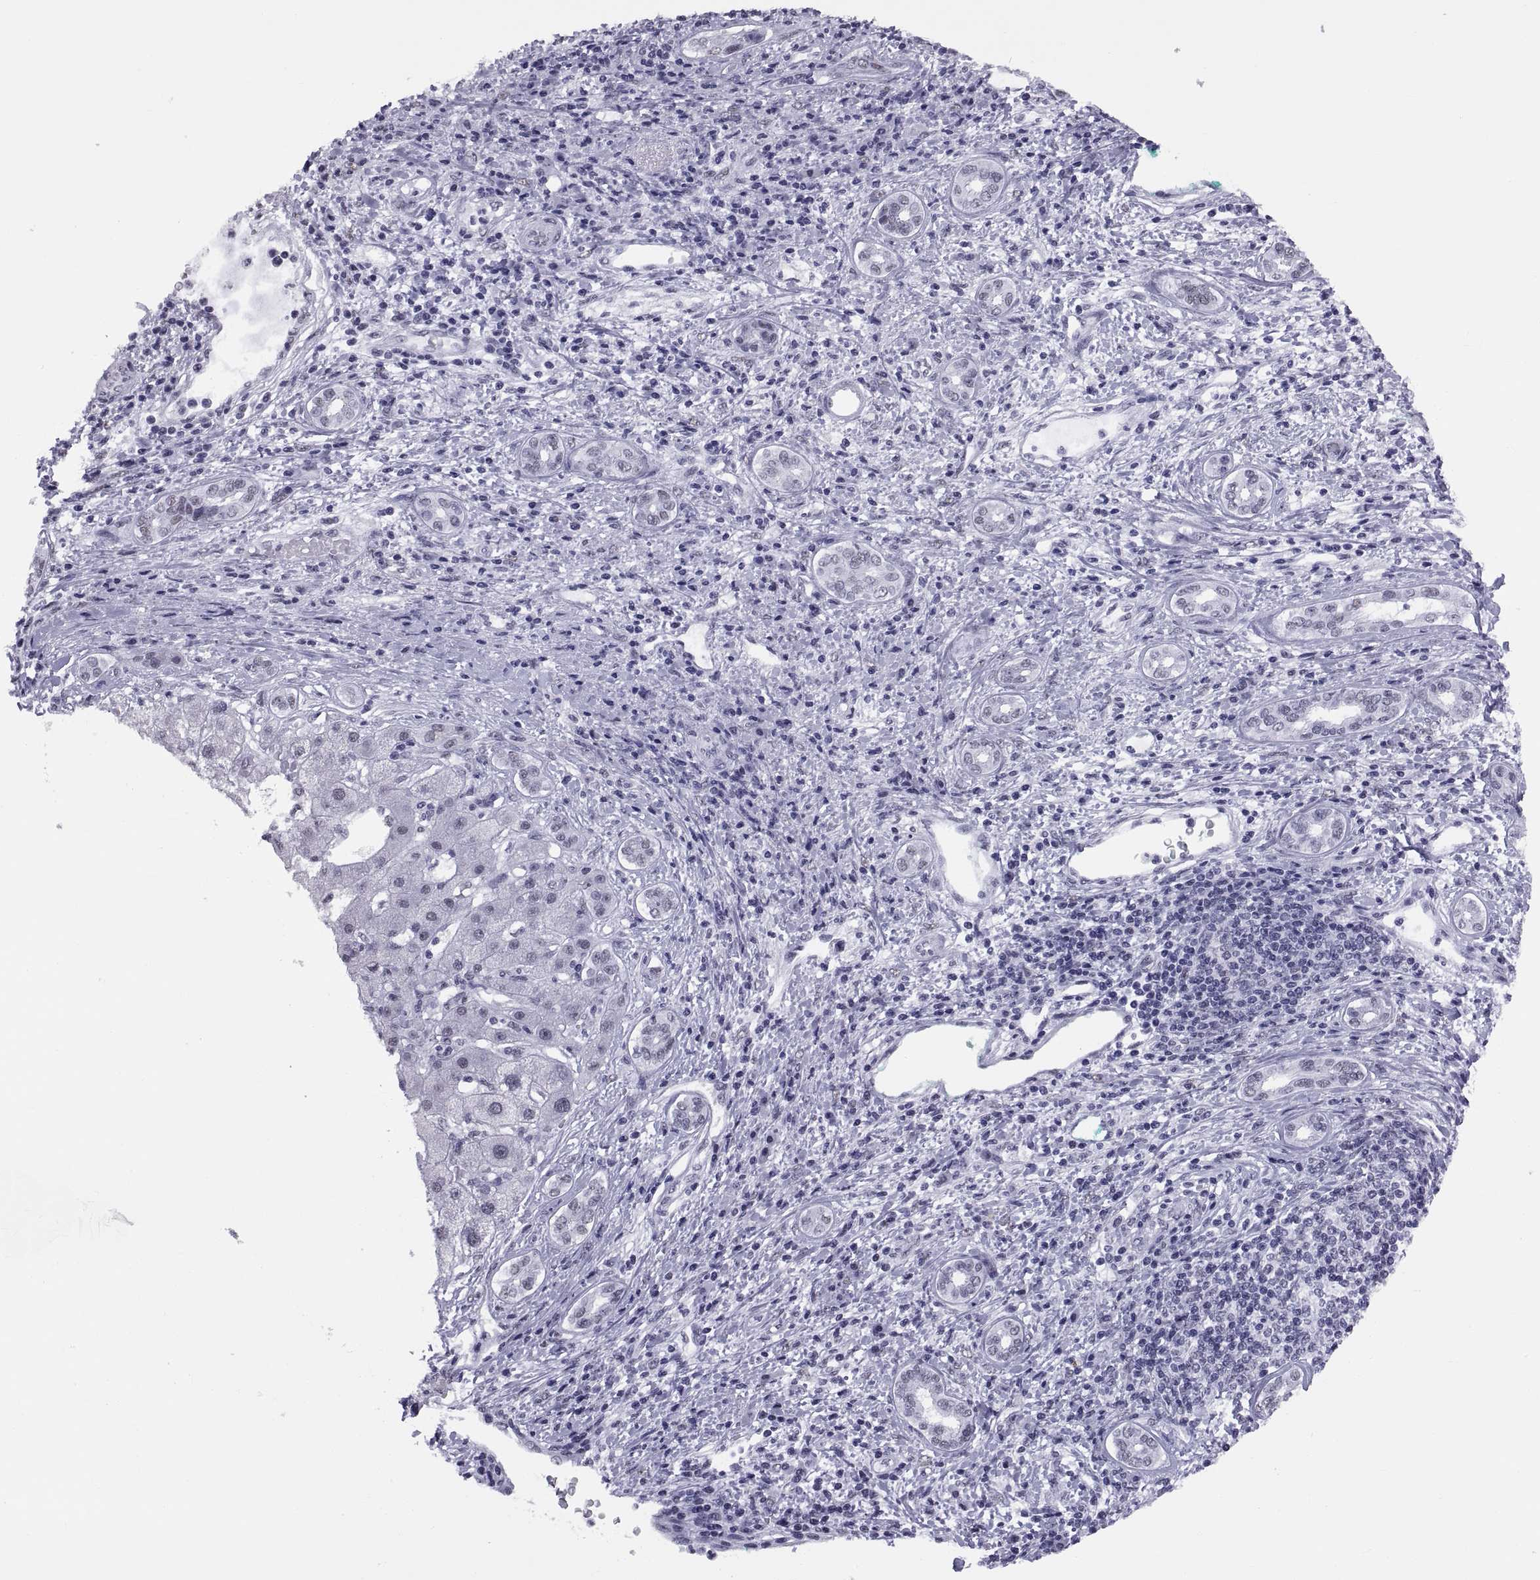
{"staining": {"intensity": "negative", "quantity": "none", "location": "none"}, "tissue": "liver cancer", "cell_type": "Tumor cells", "image_type": "cancer", "snomed": [{"axis": "morphology", "description": "Carcinoma, Hepatocellular, NOS"}, {"axis": "topography", "description": "Liver"}], "caption": "IHC histopathology image of neoplastic tissue: liver cancer stained with DAB (3,3'-diaminobenzidine) exhibits no significant protein staining in tumor cells.", "gene": "NEUROD6", "patient": {"sex": "male", "age": 65}}